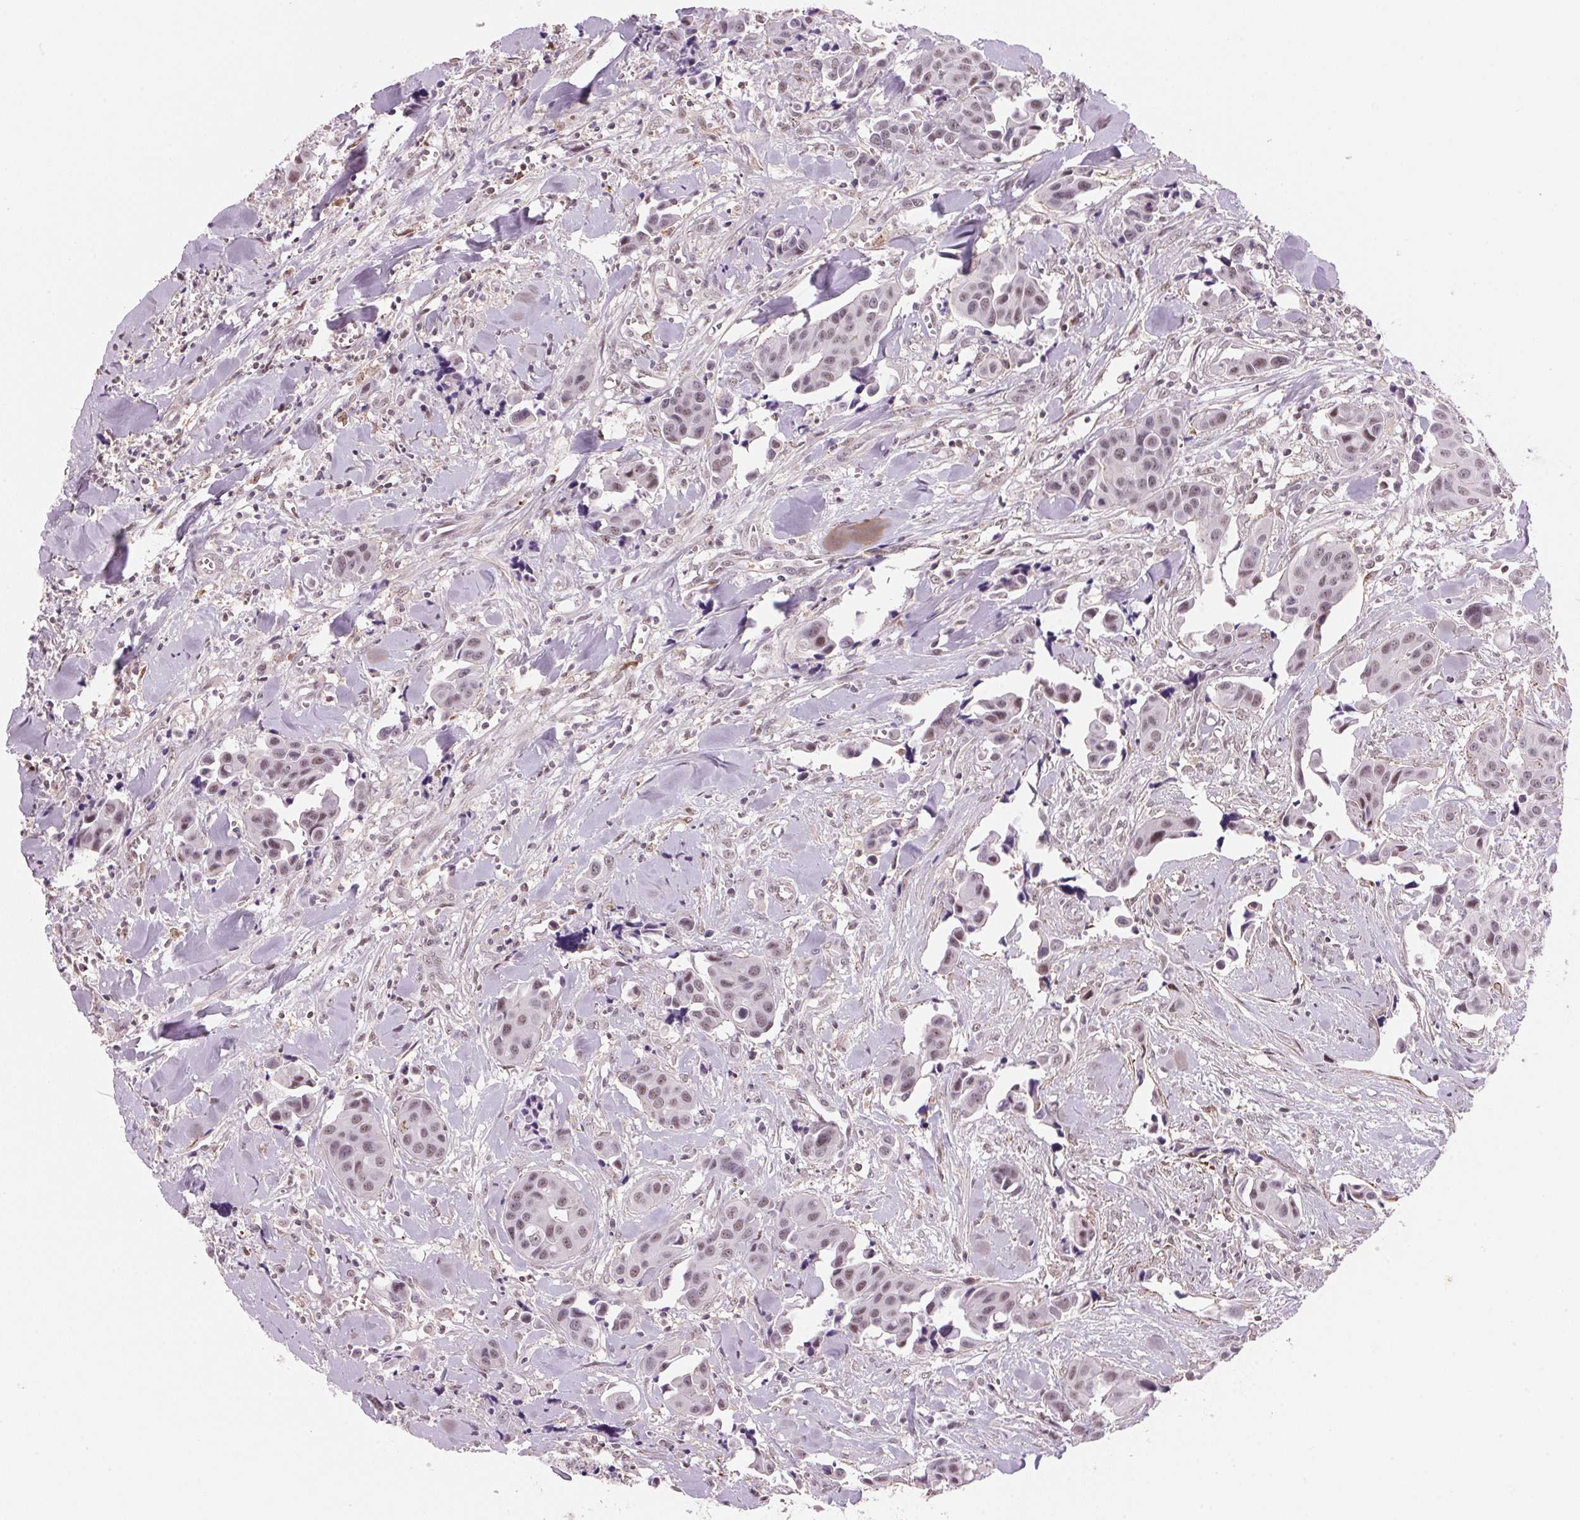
{"staining": {"intensity": "weak", "quantity": "25%-75%", "location": "nuclear"}, "tissue": "head and neck cancer", "cell_type": "Tumor cells", "image_type": "cancer", "snomed": [{"axis": "morphology", "description": "Adenocarcinoma, NOS"}, {"axis": "topography", "description": "Head-Neck"}], "caption": "Brown immunohistochemical staining in human head and neck cancer demonstrates weak nuclear staining in approximately 25%-75% of tumor cells.", "gene": "HNRNPDL", "patient": {"sex": "male", "age": 76}}